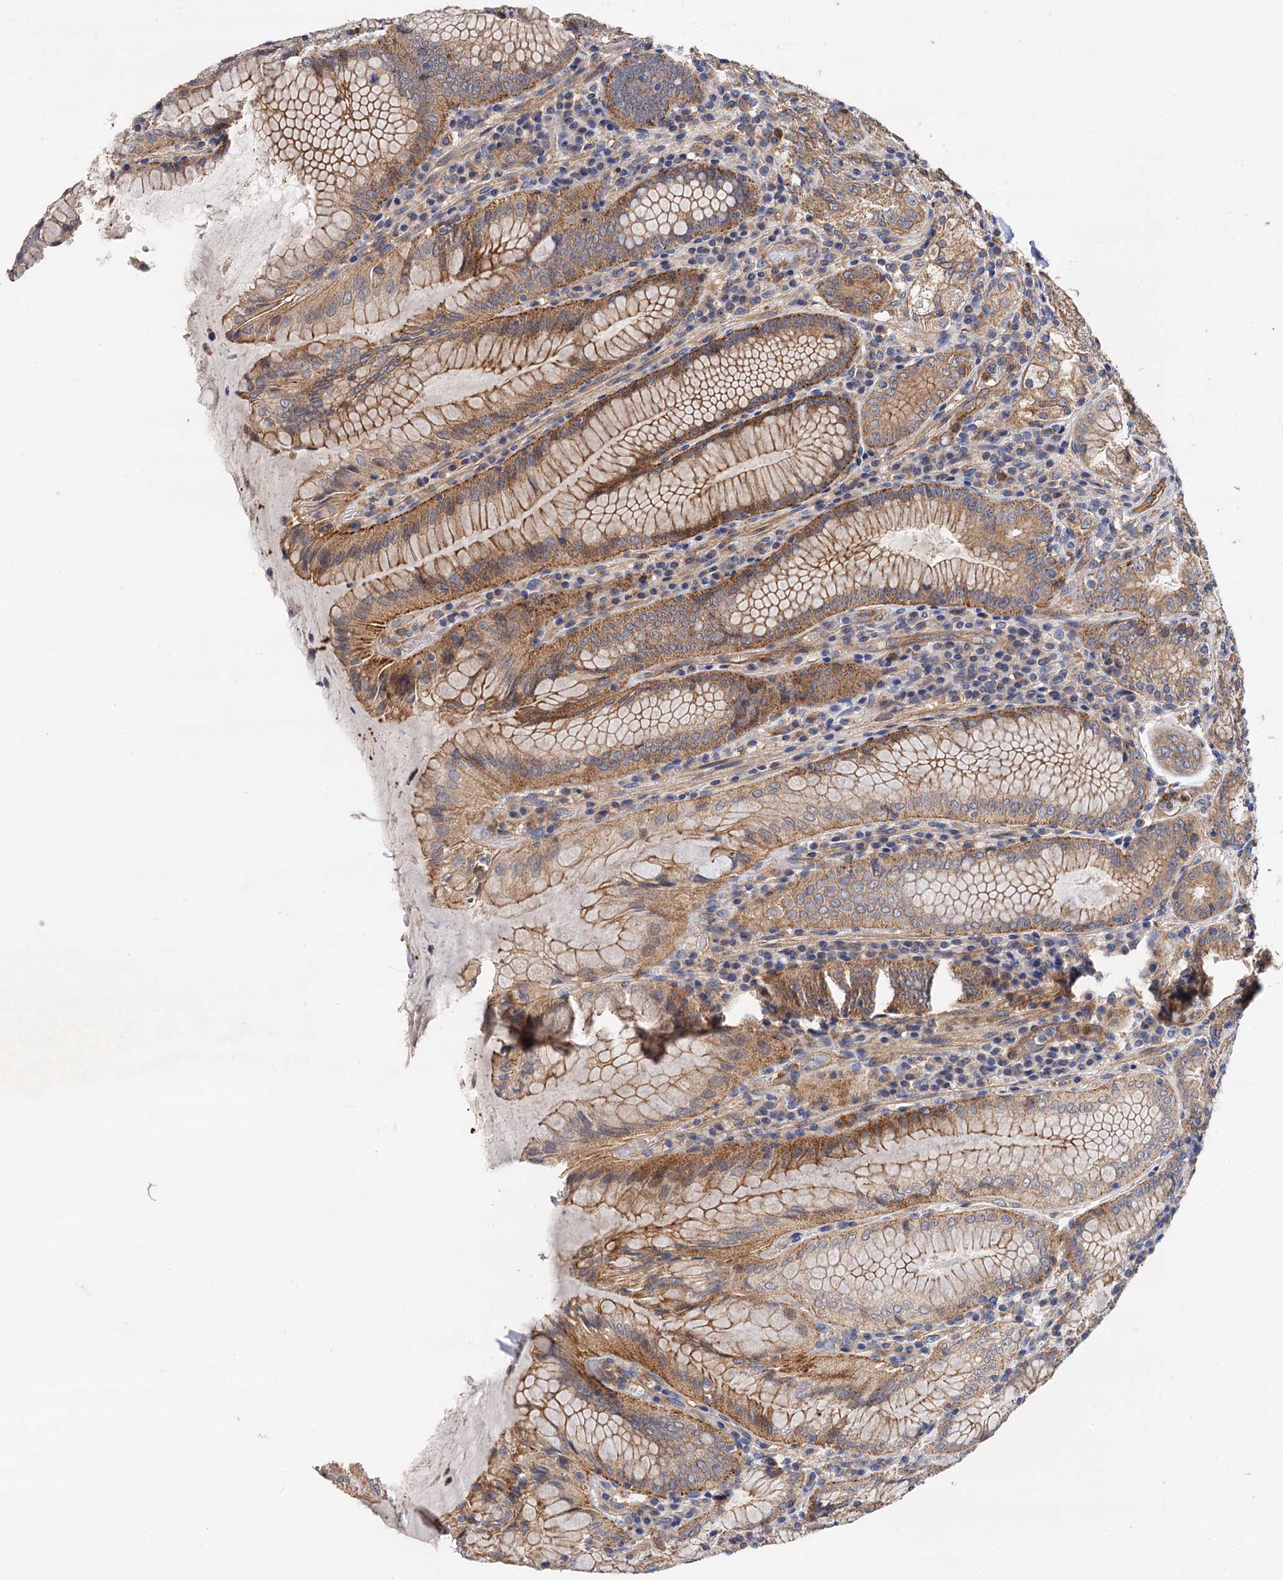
{"staining": {"intensity": "moderate", "quantity": ">75%", "location": "cytoplasmic/membranous"}, "tissue": "stomach", "cell_type": "Glandular cells", "image_type": "normal", "snomed": [{"axis": "morphology", "description": "Normal tissue, NOS"}, {"axis": "topography", "description": "Stomach, upper"}, {"axis": "topography", "description": "Stomach, lower"}], "caption": "Protein expression analysis of unremarkable human stomach reveals moderate cytoplasmic/membranous staining in approximately >75% of glandular cells.", "gene": "CSAD", "patient": {"sex": "female", "age": 76}}